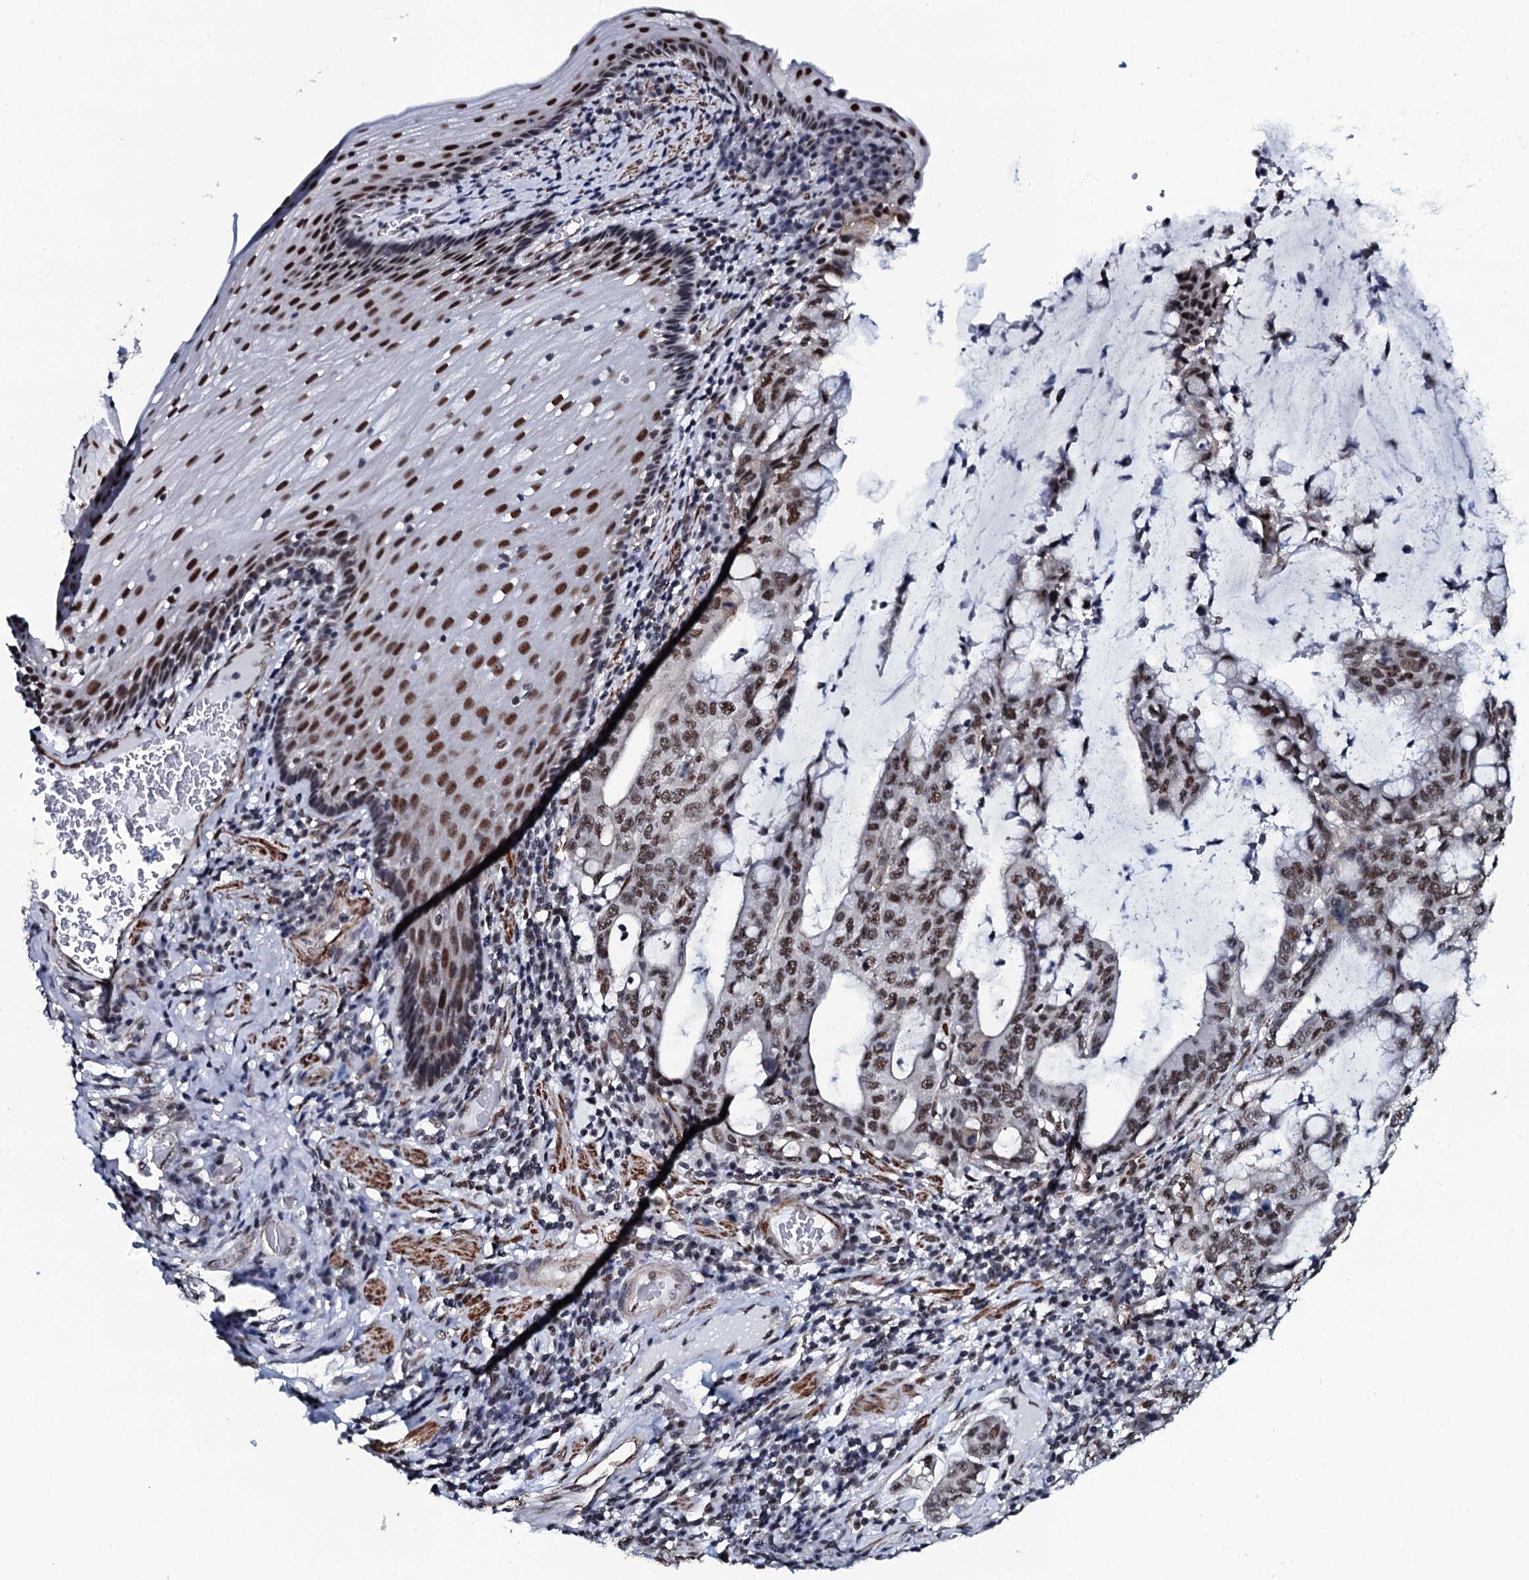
{"staining": {"intensity": "moderate", "quantity": ">75%", "location": "nuclear"}, "tissue": "stomach cancer", "cell_type": "Tumor cells", "image_type": "cancer", "snomed": [{"axis": "morphology", "description": "Normal tissue, NOS"}, {"axis": "morphology", "description": "Adenocarcinoma, NOS"}, {"axis": "topography", "description": "Esophagus"}, {"axis": "topography", "description": "Stomach, upper"}, {"axis": "topography", "description": "Peripheral nerve tissue"}], "caption": "Approximately >75% of tumor cells in adenocarcinoma (stomach) display moderate nuclear protein positivity as visualized by brown immunohistochemical staining.", "gene": "CWC15", "patient": {"sex": "male", "age": 62}}